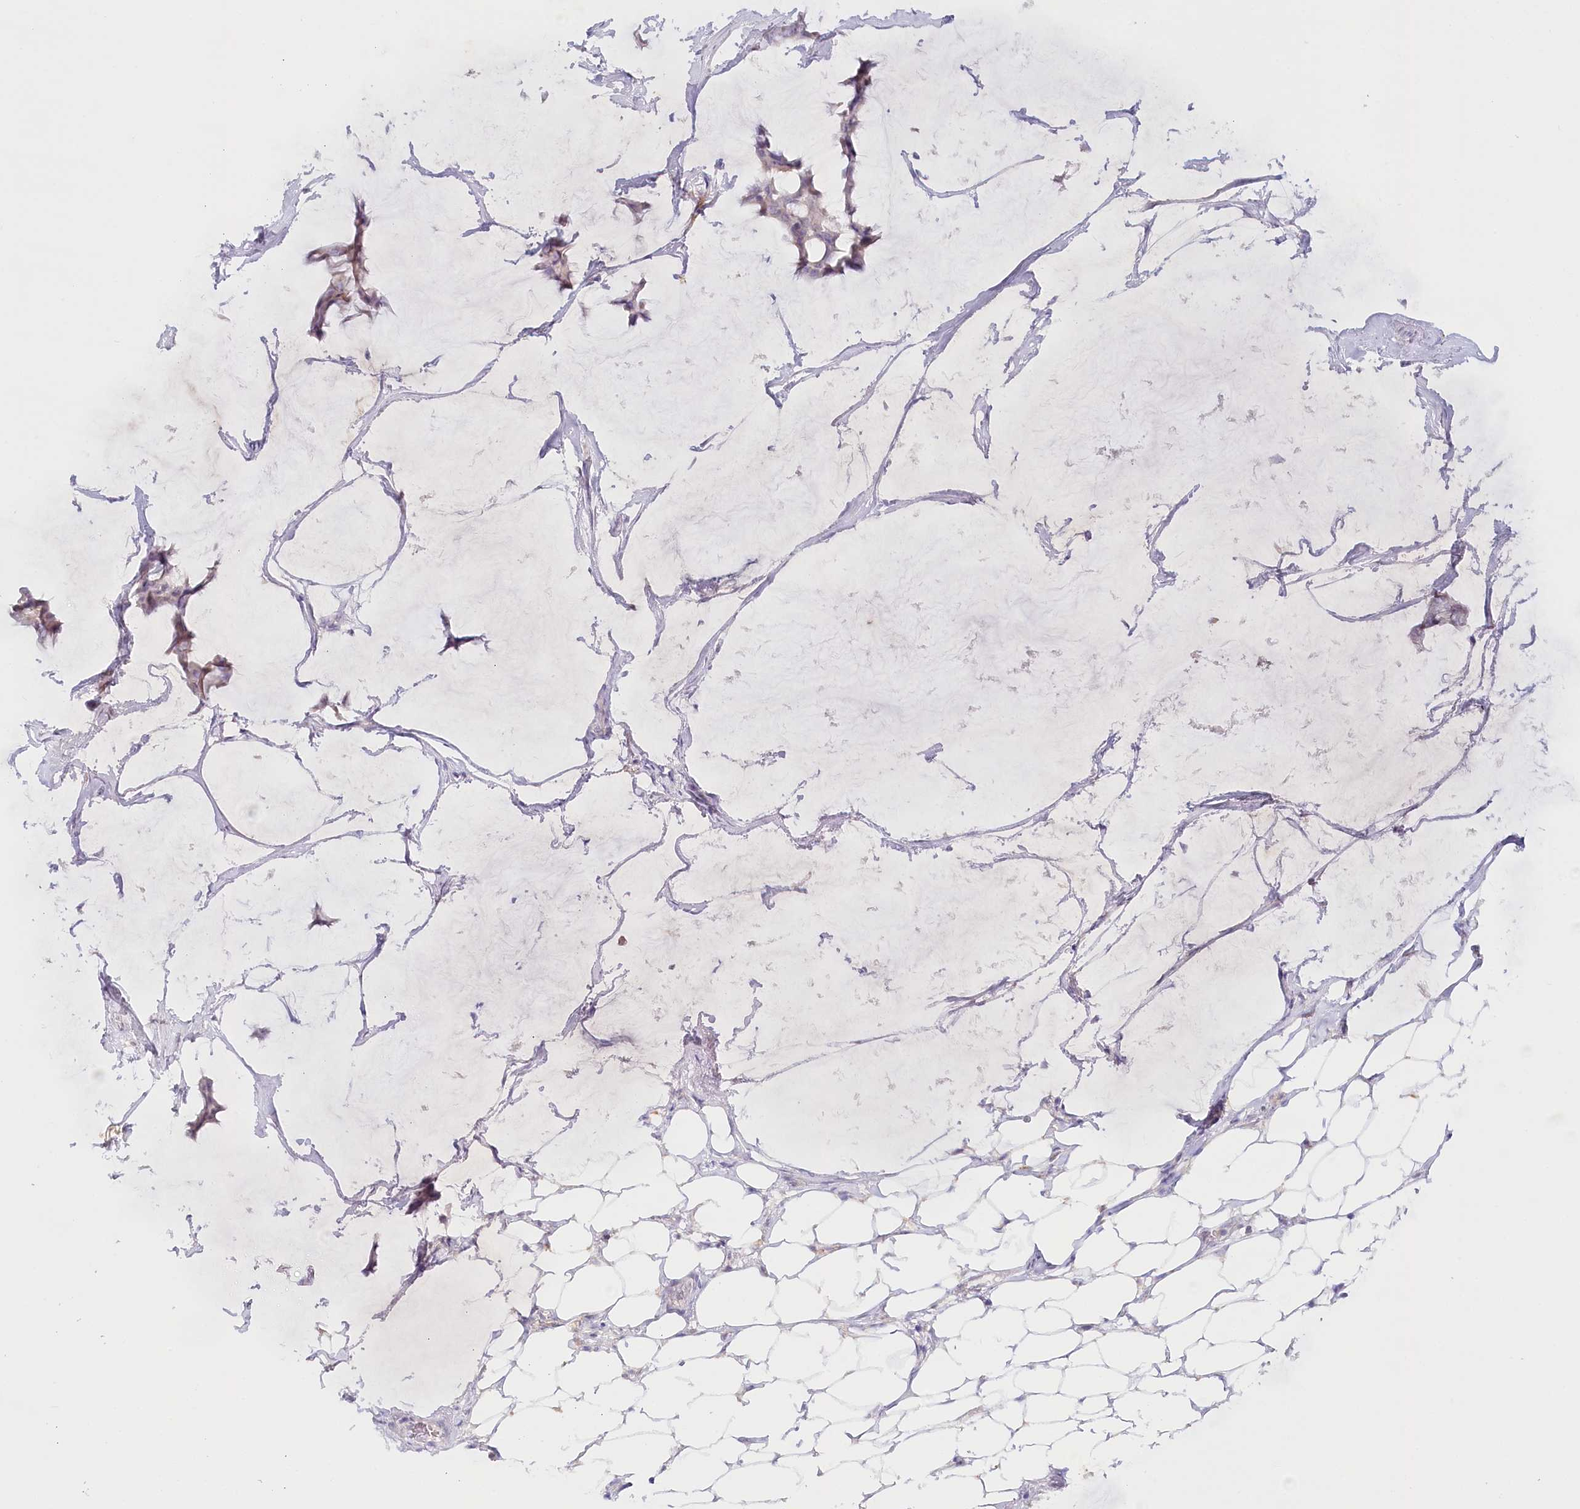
{"staining": {"intensity": "negative", "quantity": "none", "location": "none"}, "tissue": "breast cancer", "cell_type": "Tumor cells", "image_type": "cancer", "snomed": [{"axis": "morphology", "description": "Duct carcinoma"}, {"axis": "topography", "description": "Breast"}], "caption": "Image shows no protein positivity in tumor cells of breast cancer (invasive ductal carcinoma) tissue. (DAB (3,3'-diaminobenzidine) IHC, high magnification).", "gene": "PSAPL1", "patient": {"sex": "female", "age": 93}}